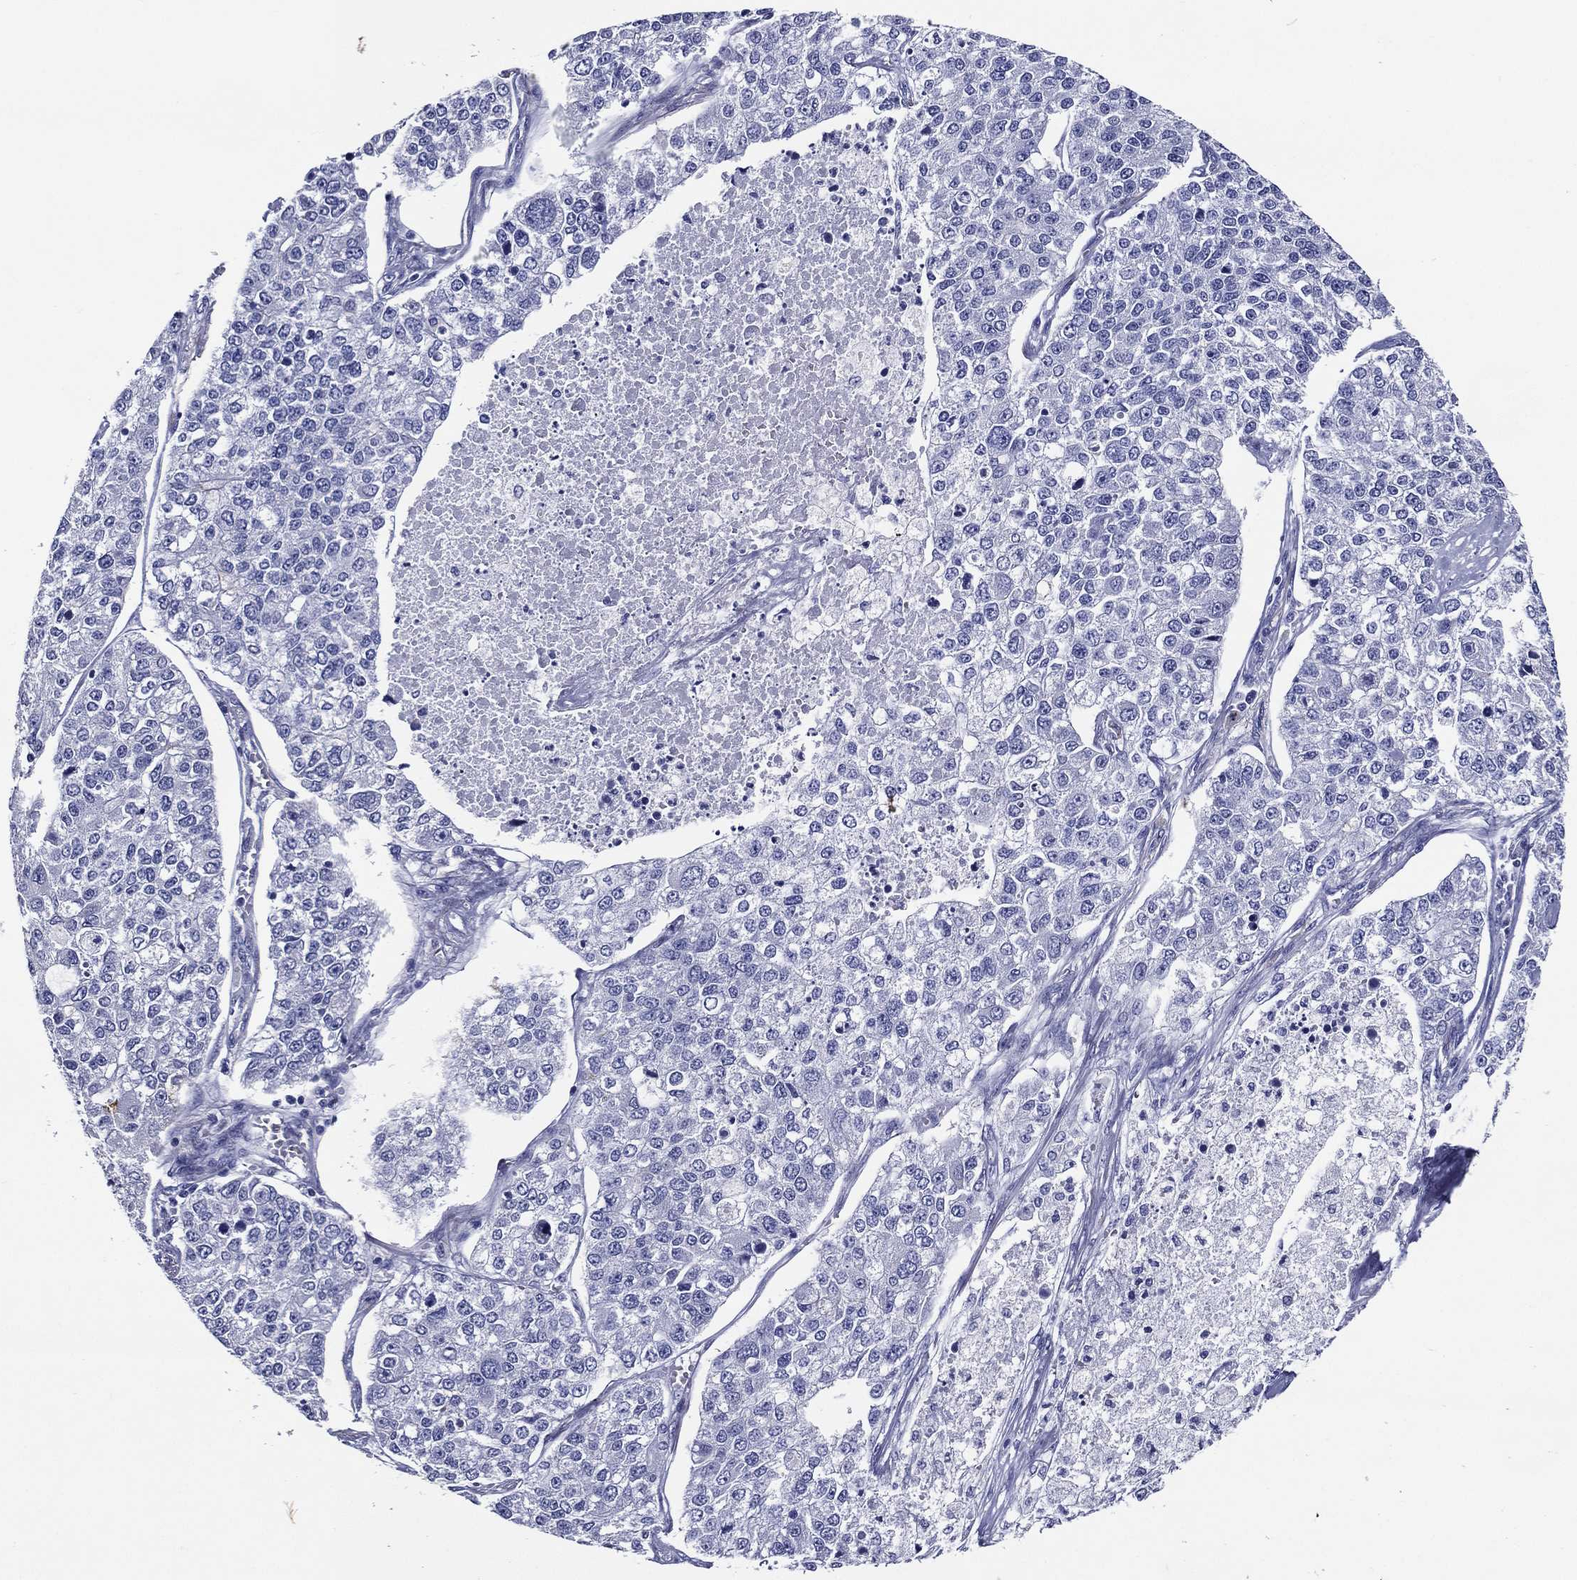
{"staining": {"intensity": "negative", "quantity": "none", "location": "none"}, "tissue": "lung cancer", "cell_type": "Tumor cells", "image_type": "cancer", "snomed": [{"axis": "morphology", "description": "Adenocarcinoma, NOS"}, {"axis": "topography", "description": "Lung"}], "caption": "Immunohistochemistry micrograph of neoplastic tissue: lung cancer (adenocarcinoma) stained with DAB demonstrates no significant protein expression in tumor cells. Nuclei are stained in blue.", "gene": "ACE2", "patient": {"sex": "male", "age": 49}}